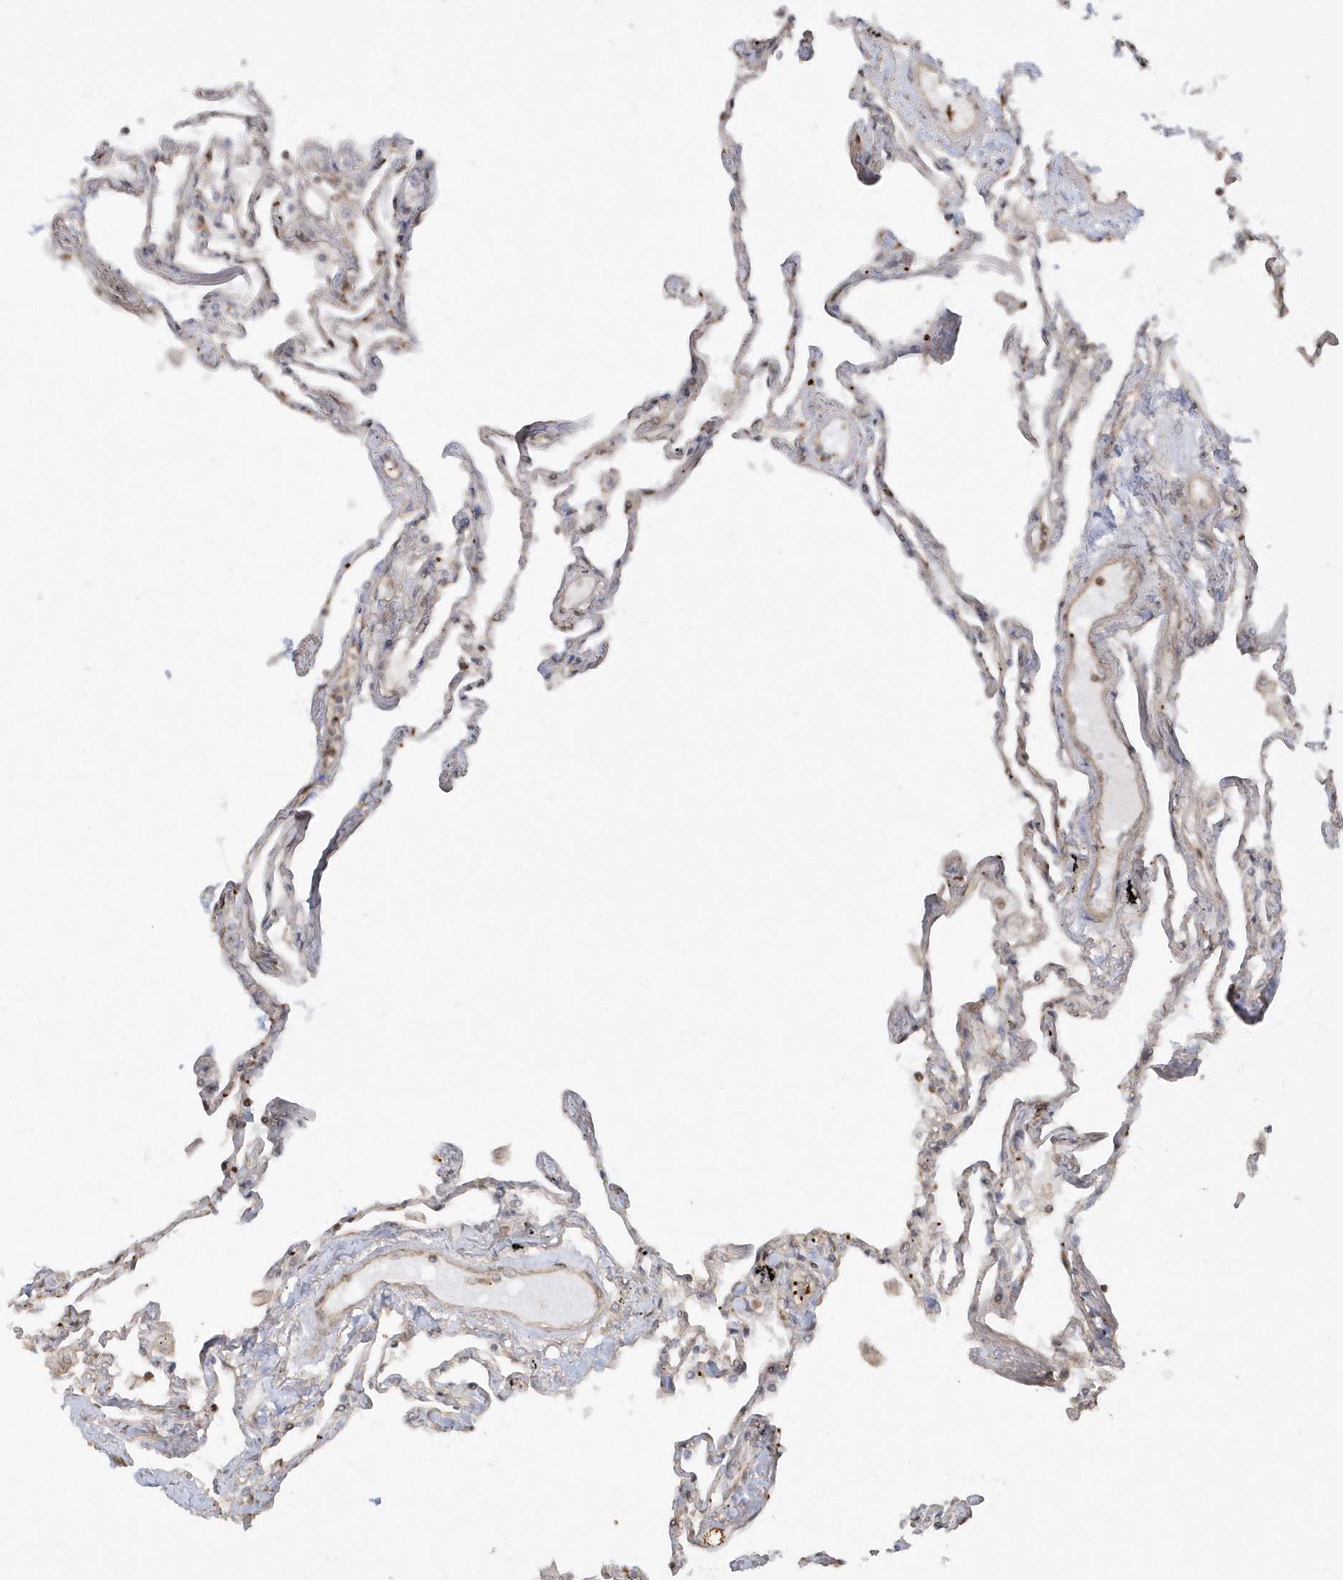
{"staining": {"intensity": "moderate", "quantity": "<25%", "location": "cytoplasmic/membranous"}, "tissue": "lung", "cell_type": "Alveolar cells", "image_type": "normal", "snomed": [{"axis": "morphology", "description": "Normal tissue, NOS"}, {"axis": "topography", "description": "Lung"}], "caption": "Brown immunohistochemical staining in normal lung demonstrates moderate cytoplasmic/membranous positivity in about <25% of alveolar cells. (IHC, brightfield microscopy, high magnification).", "gene": "BSN", "patient": {"sex": "female", "age": 67}}